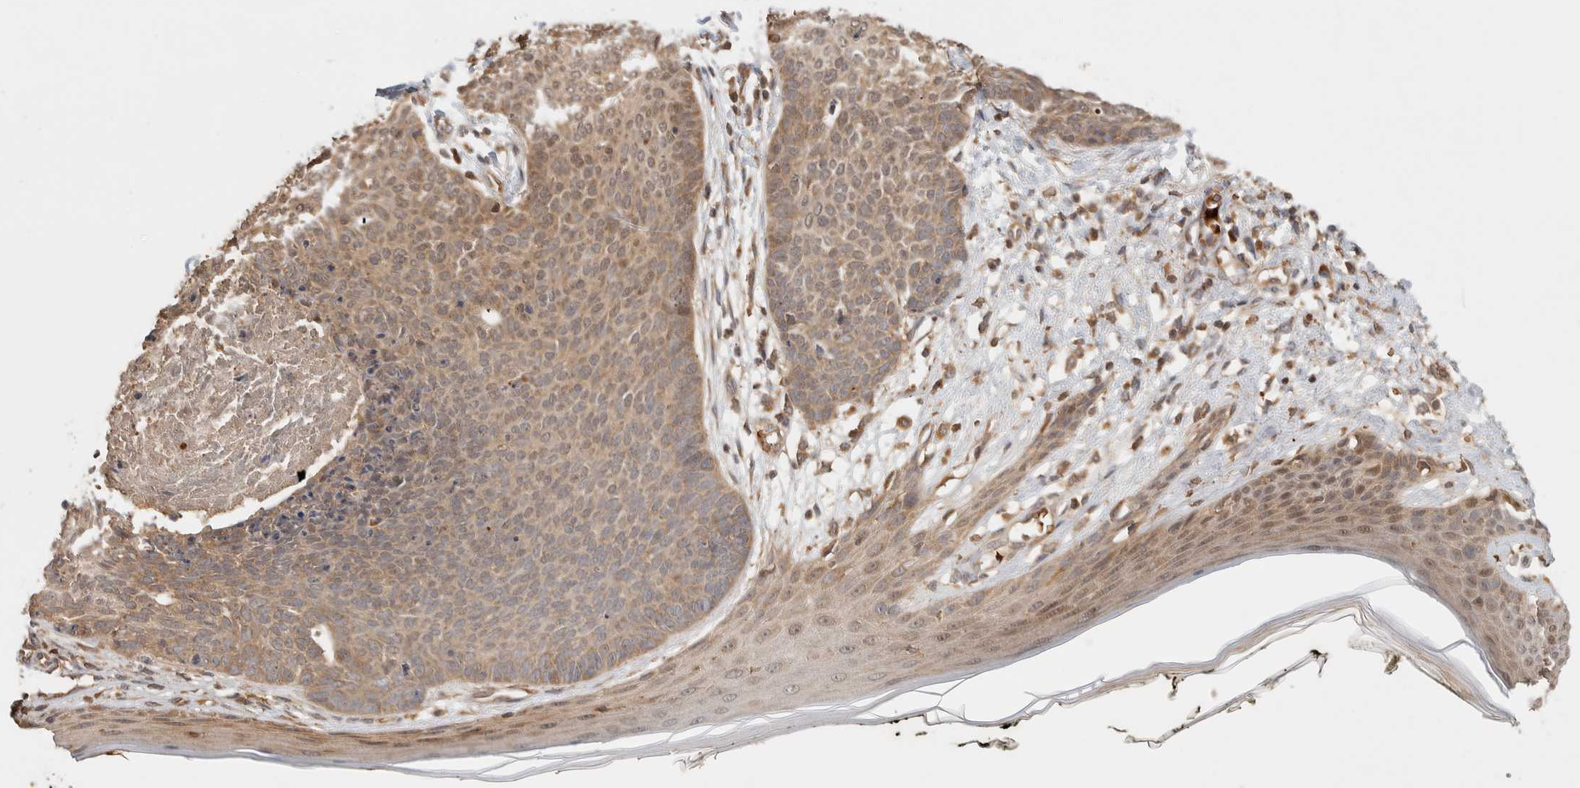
{"staining": {"intensity": "weak", "quantity": ">75%", "location": "cytoplasmic/membranous,nuclear"}, "tissue": "skin cancer", "cell_type": "Tumor cells", "image_type": "cancer", "snomed": [{"axis": "morphology", "description": "Normal tissue, NOS"}, {"axis": "morphology", "description": "Basal cell carcinoma"}, {"axis": "topography", "description": "Skin"}], "caption": "Immunohistochemistry (IHC) of skin basal cell carcinoma reveals low levels of weak cytoplasmic/membranous and nuclear expression in about >75% of tumor cells. (brown staining indicates protein expression, while blue staining denotes nuclei).", "gene": "TTI2", "patient": {"sex": "male", "age": 50}}